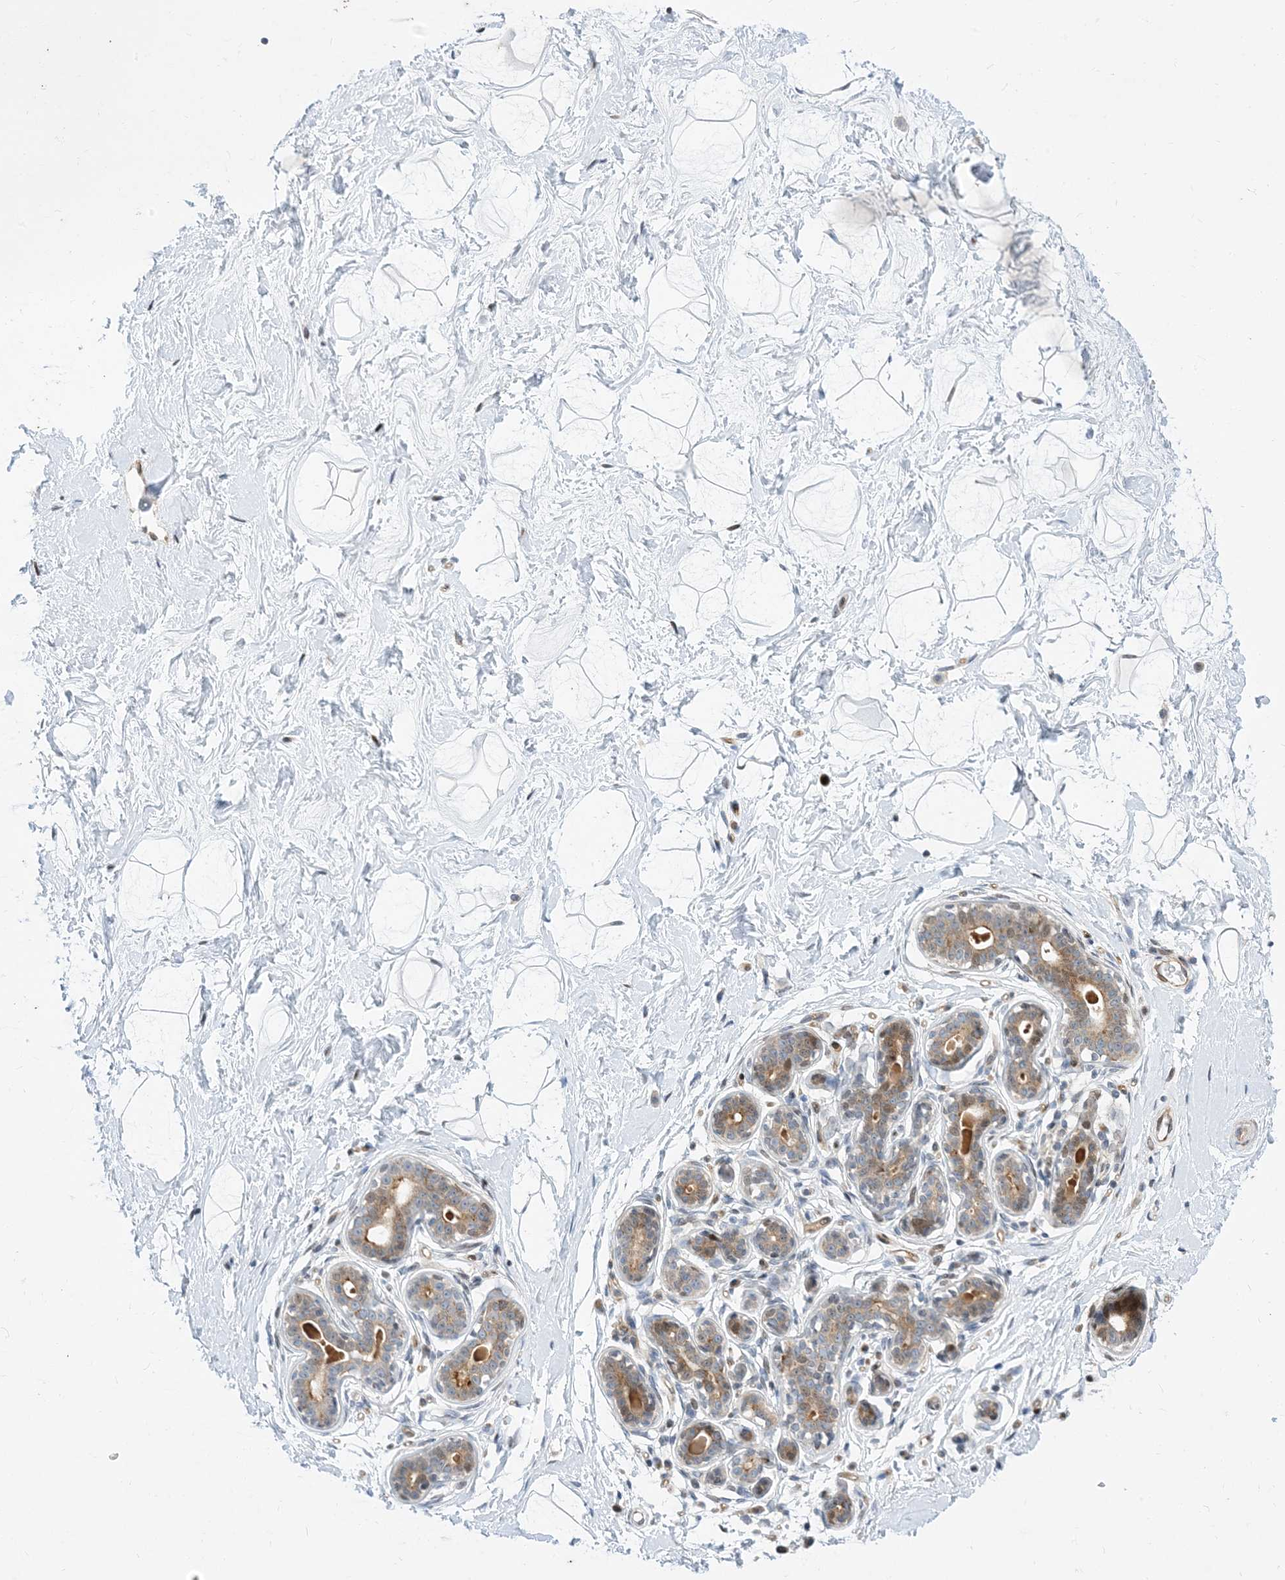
{"staining": {"intensity": "negative", "quantity": "none", "location": "none"}, "tissue": "breast", "cell_type": "Adipocytes", "image_type": "normal", "snomed": [{"axis": "morphology", "description": "Normal tissue, NOS"}, {"axis": "morphology", "description": "Adenoma, NOS"}, {"axis": "topography", "description": "Breast"}], "caption": "The image demonstrates no staining of adipocytes in benign breast. (DAB immunohistochemistry (IHC) visualized using brightfield microscopy, high magnification).", "gene": "TYSND1", "patient": {"sex": "female", "age": 23}}